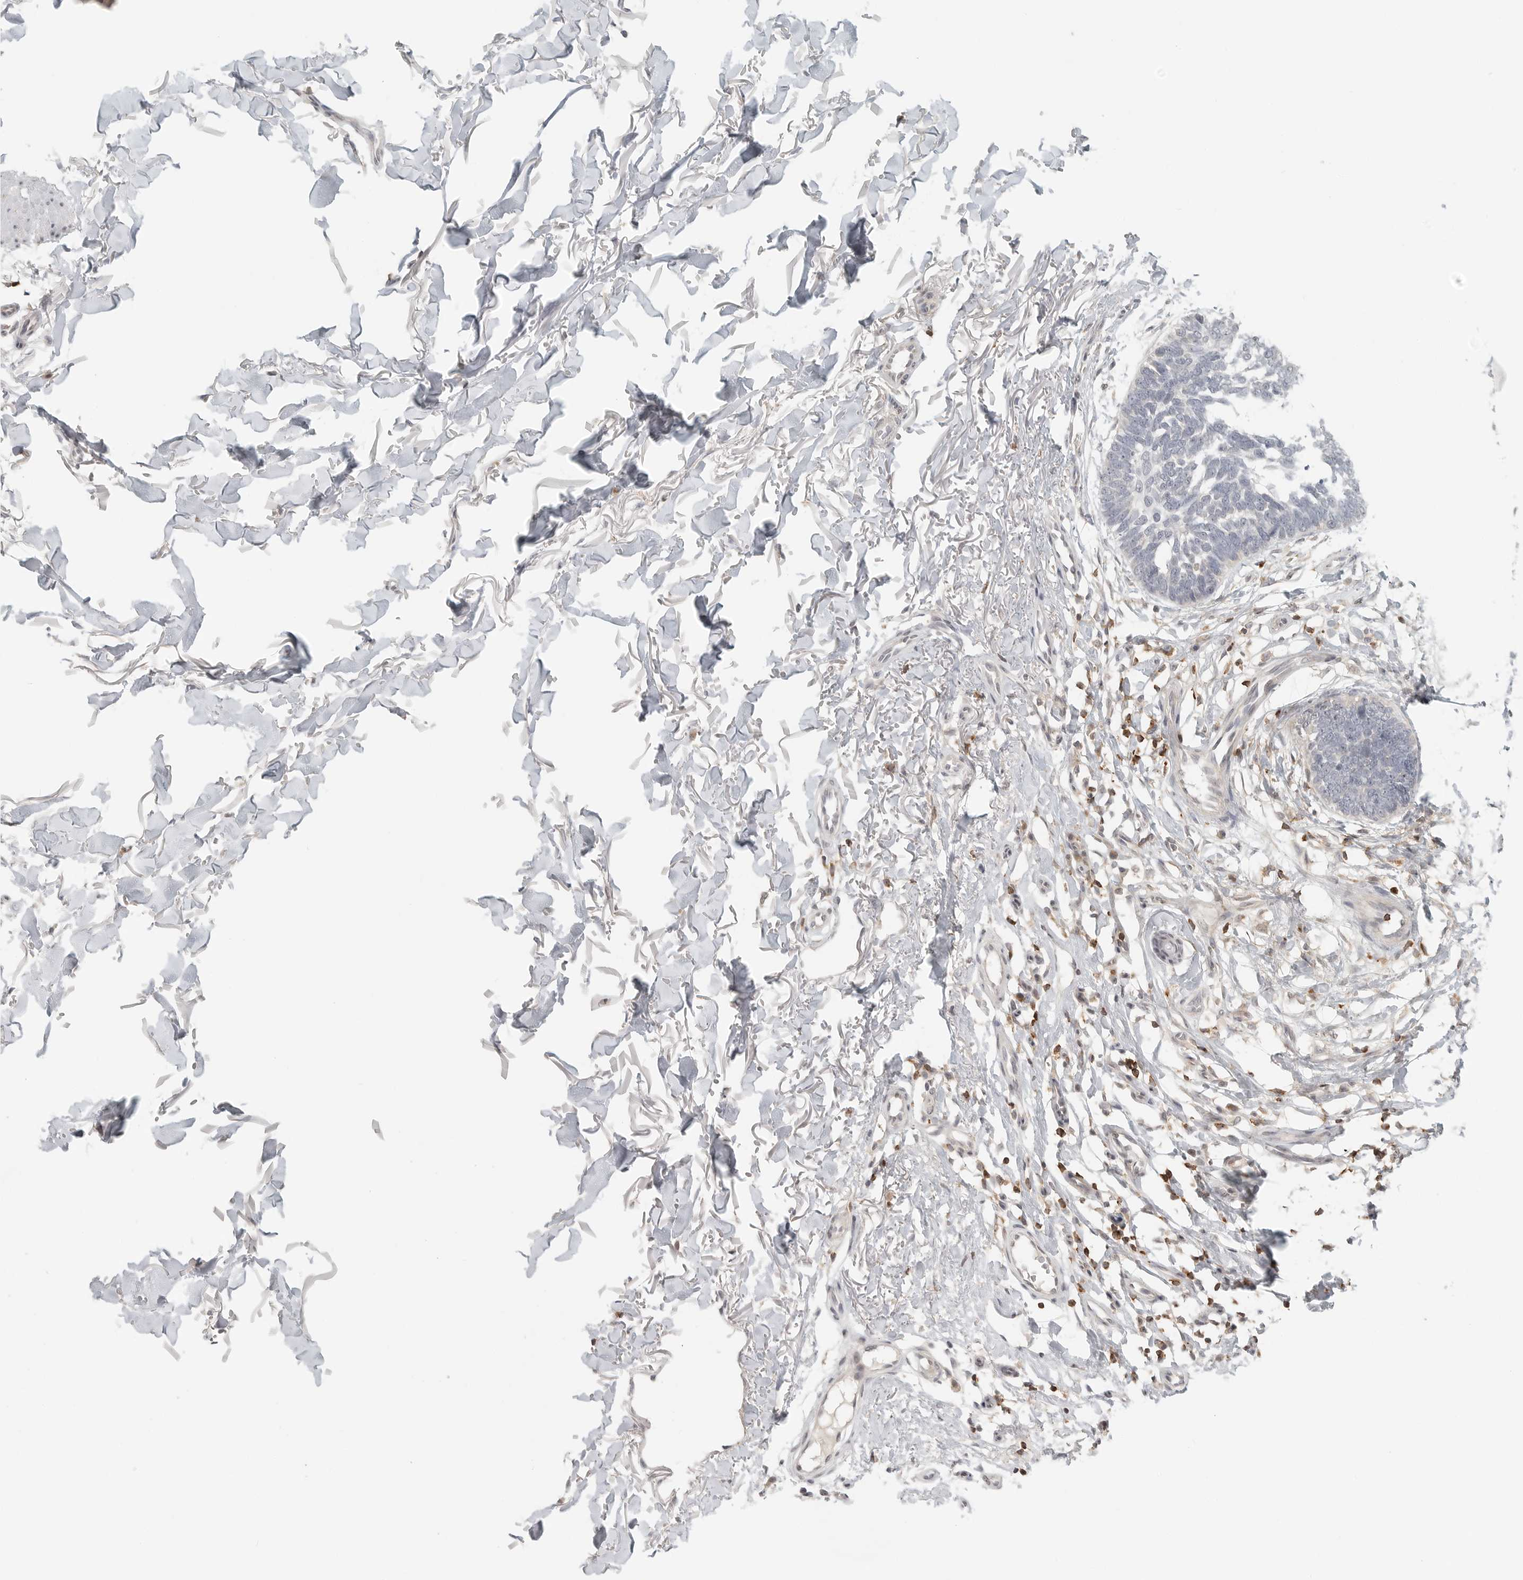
{"staining": {"intensity": "negative", "quantity": "none", "location": "none"}, "tissue": "skin cancer", "cell_type": "Tumor cells", "image_type": "cancer", "snomed": [{"axis": "morphology", "description": "Normal tissue, NOS"}, {"axis": "morphology", "description": "Basal cell carcinoma"}, {"axis": "topography", "description": "Skin"}], "caption": "A histopathology image of skin basal cell carcinoma stained for a protein shows no brown staining in tumor cells.", "gene": "SH3KBP1", "patient": {"sex": "male", "age": 77}}